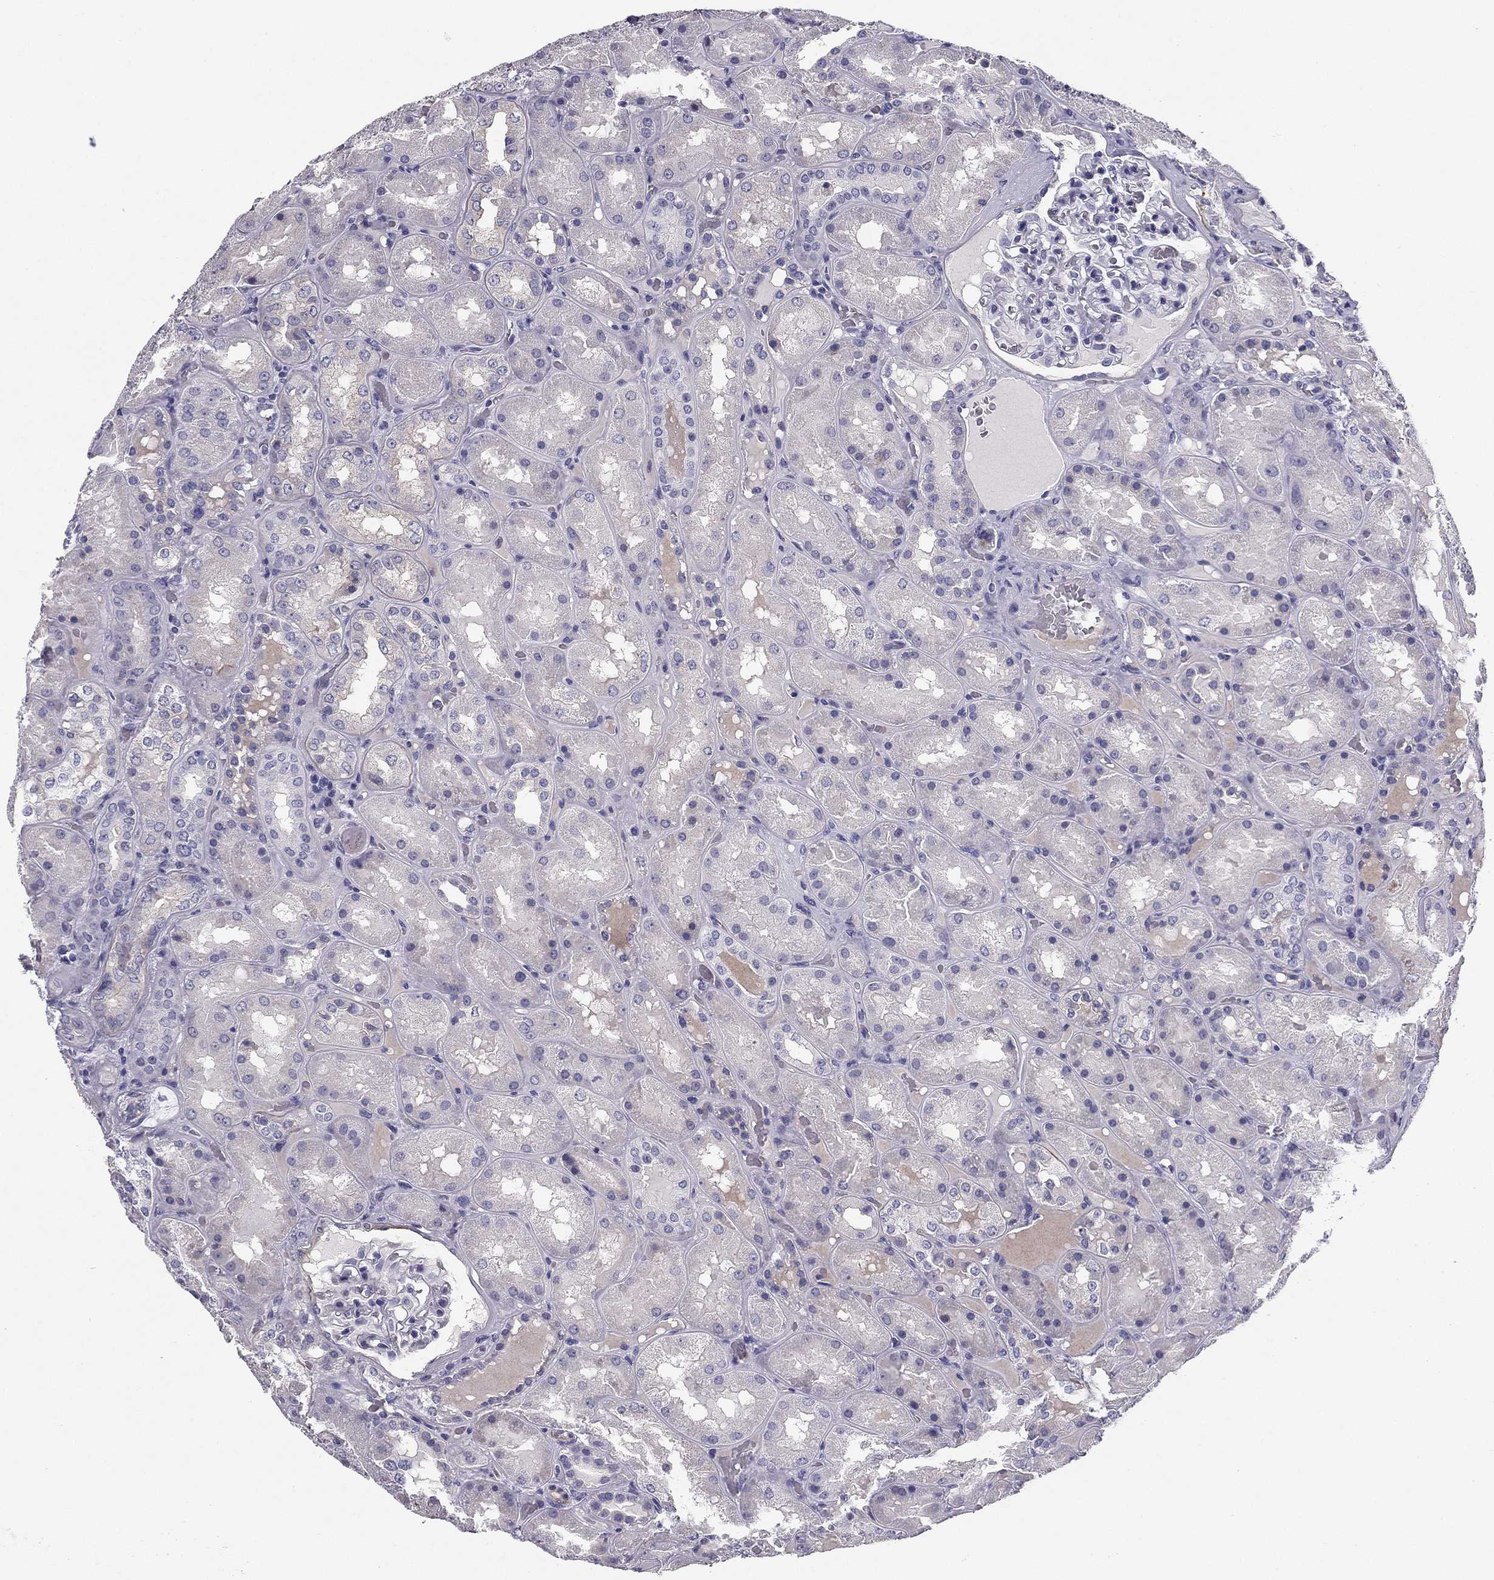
{"staining": {"intensity": "negative", "quantity": "none", "location": "none"}, "tissue": "kidney", "cell_type": "Cells in glomeruli", "image_type": "normal", "snomed": [{"axis": "morphology", "description": "Normal tissue, NOS"}, {"axis": "topography", "description": "Kidney"}], "caption": "Immunohistochemical staining of normal kidney demonstrates no significant positivity in cells in glomeruli. Brightfield microscopy of immunohistochemistry stained with DAB (brown) and hematoxylin (blue), captured at high magnification.", "gene": "FLNC", "patient": {"sex": "male", "age": 73}}